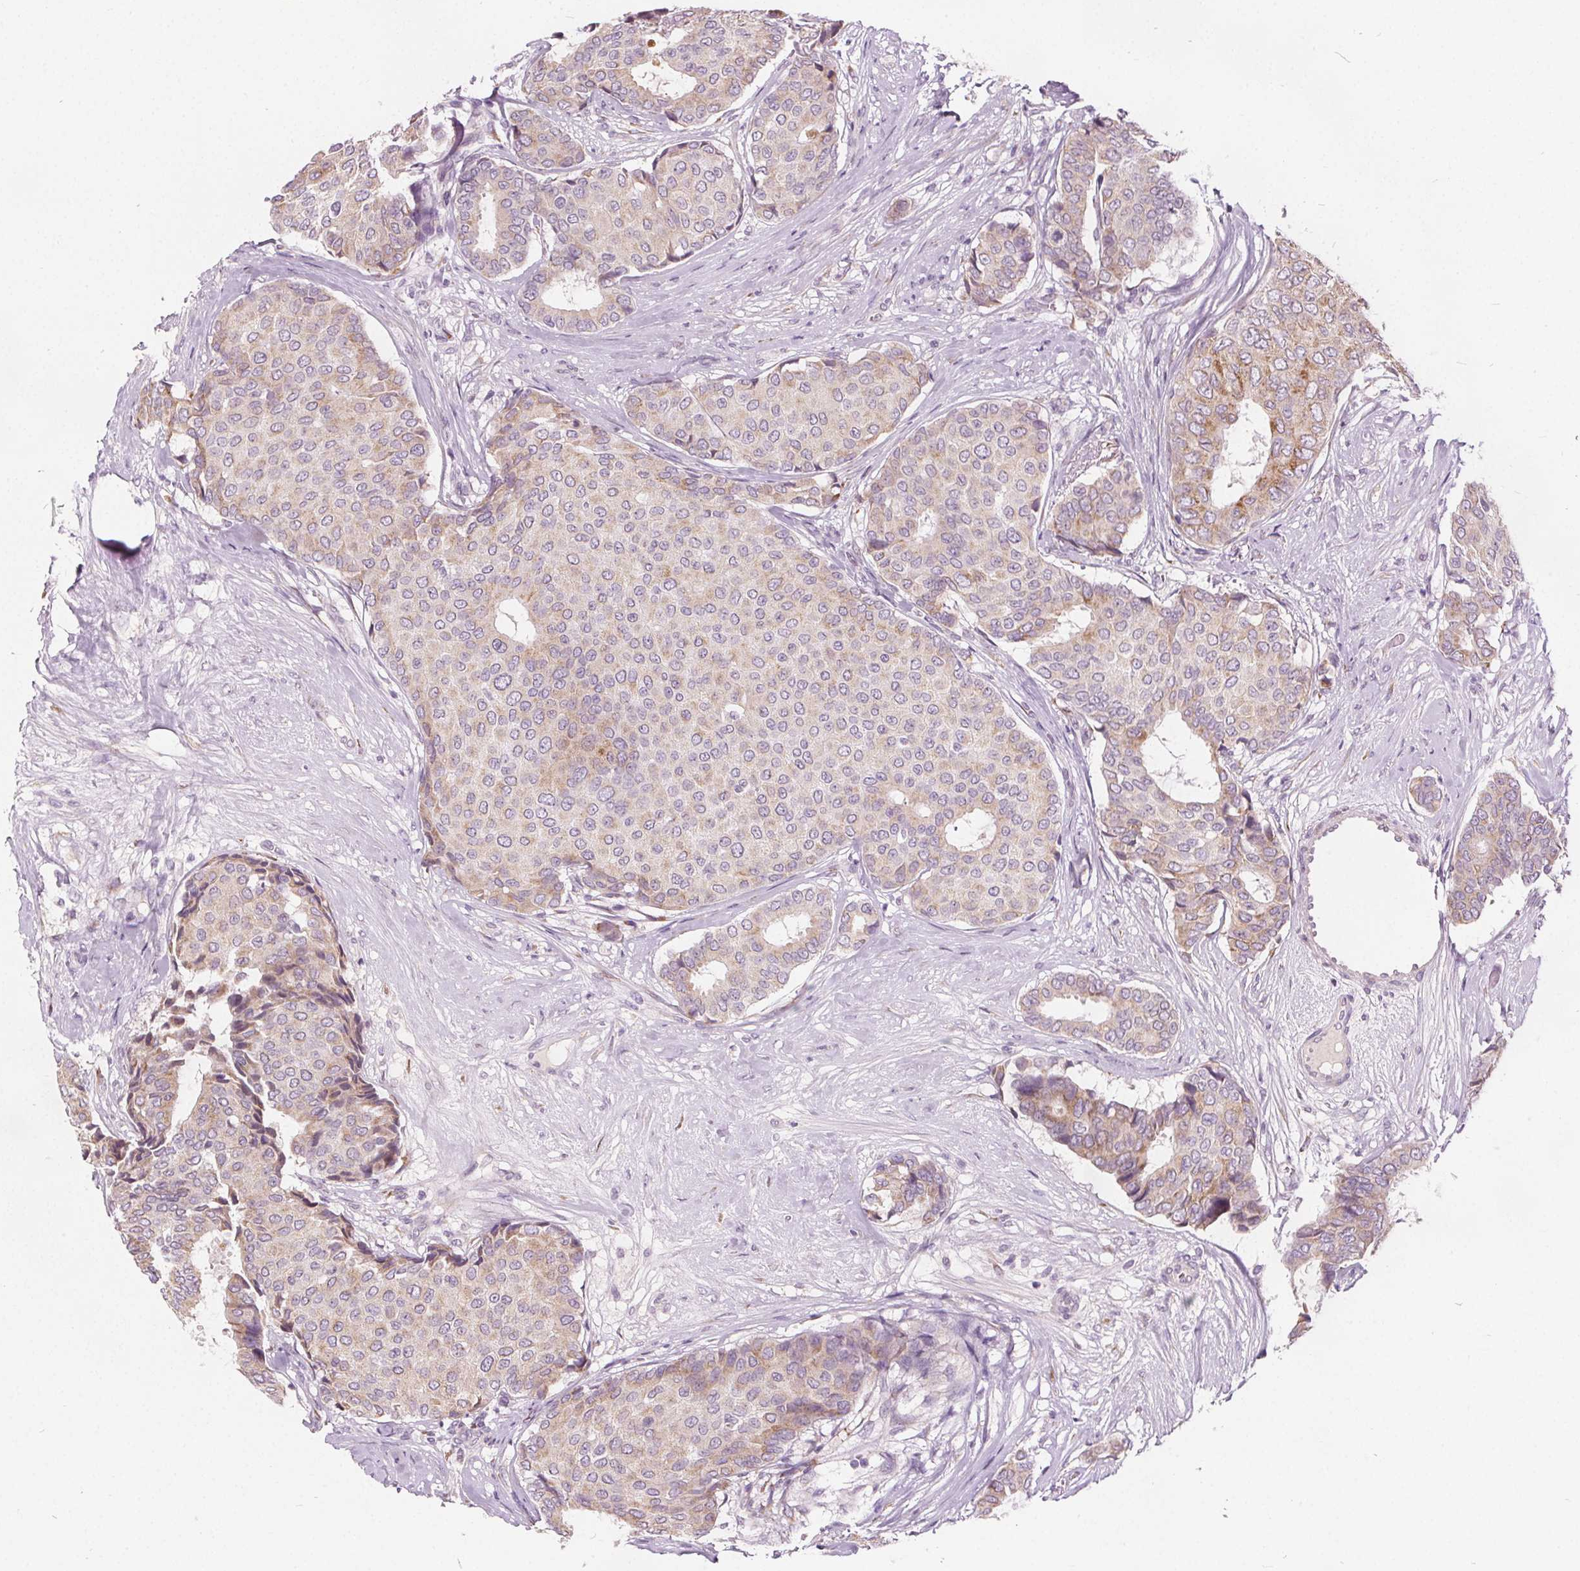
{"staining": {"intensity": "moderate", "quantity": "<25%", "location": "cytoplasmic/membranous"}, "tissue": "breast cancer", "cell_type": "Tumor cells", "image_type": "cancer", "snomed": [{"axis": "morphology", "description": "Duct carcinoma"}, {"axis": "topography", "description": "Breast"}], "caption": "Human intraductal carcinoma (breast) stained with a protein marker shows moderate staining in tumor cells.", "gene": "ACOX2", "patient": {"sex": "female", "age": 75}}